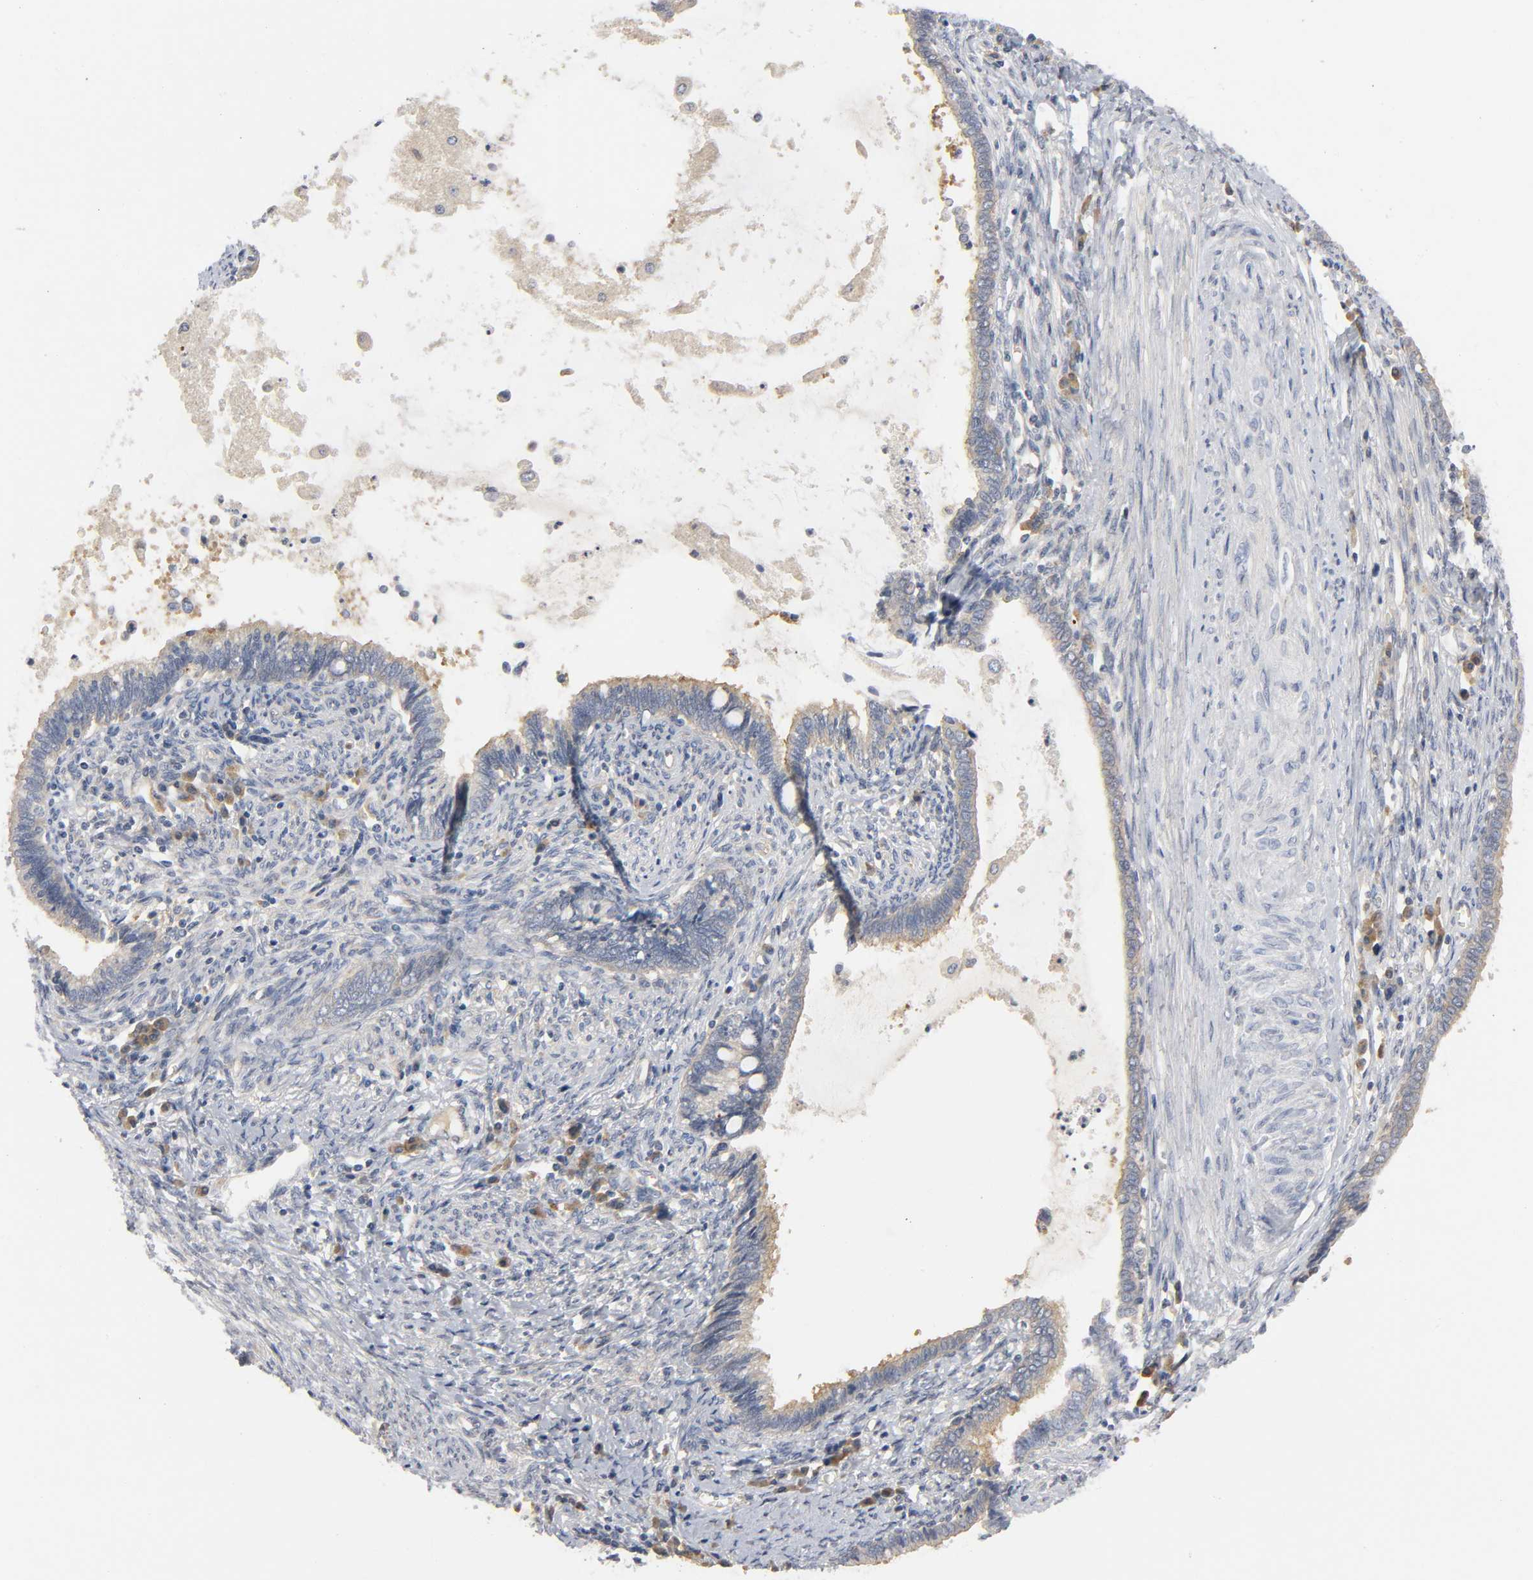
{"staining": {"intensity": "moderate", "quantity": ">75%", "location": "cytoplasmic/membranous"}, "tissue": "cervical cancer", "cell_type": "Tumor cells", "image_type": "cancer", "snomed": [{"axis": "morphology", "description": "Adenocarcinoma, NOS"}, {"axis": "topography", "description": "Cervix"}], "caption": "Protein expression analysis of cervical cancer (adenocarcinoma) reveals moderate cytoplasmic/membranous staining in about >75% of tumor cells.", "gene": "HDAC6", "patient": {"sex": "female", "age": 44}}